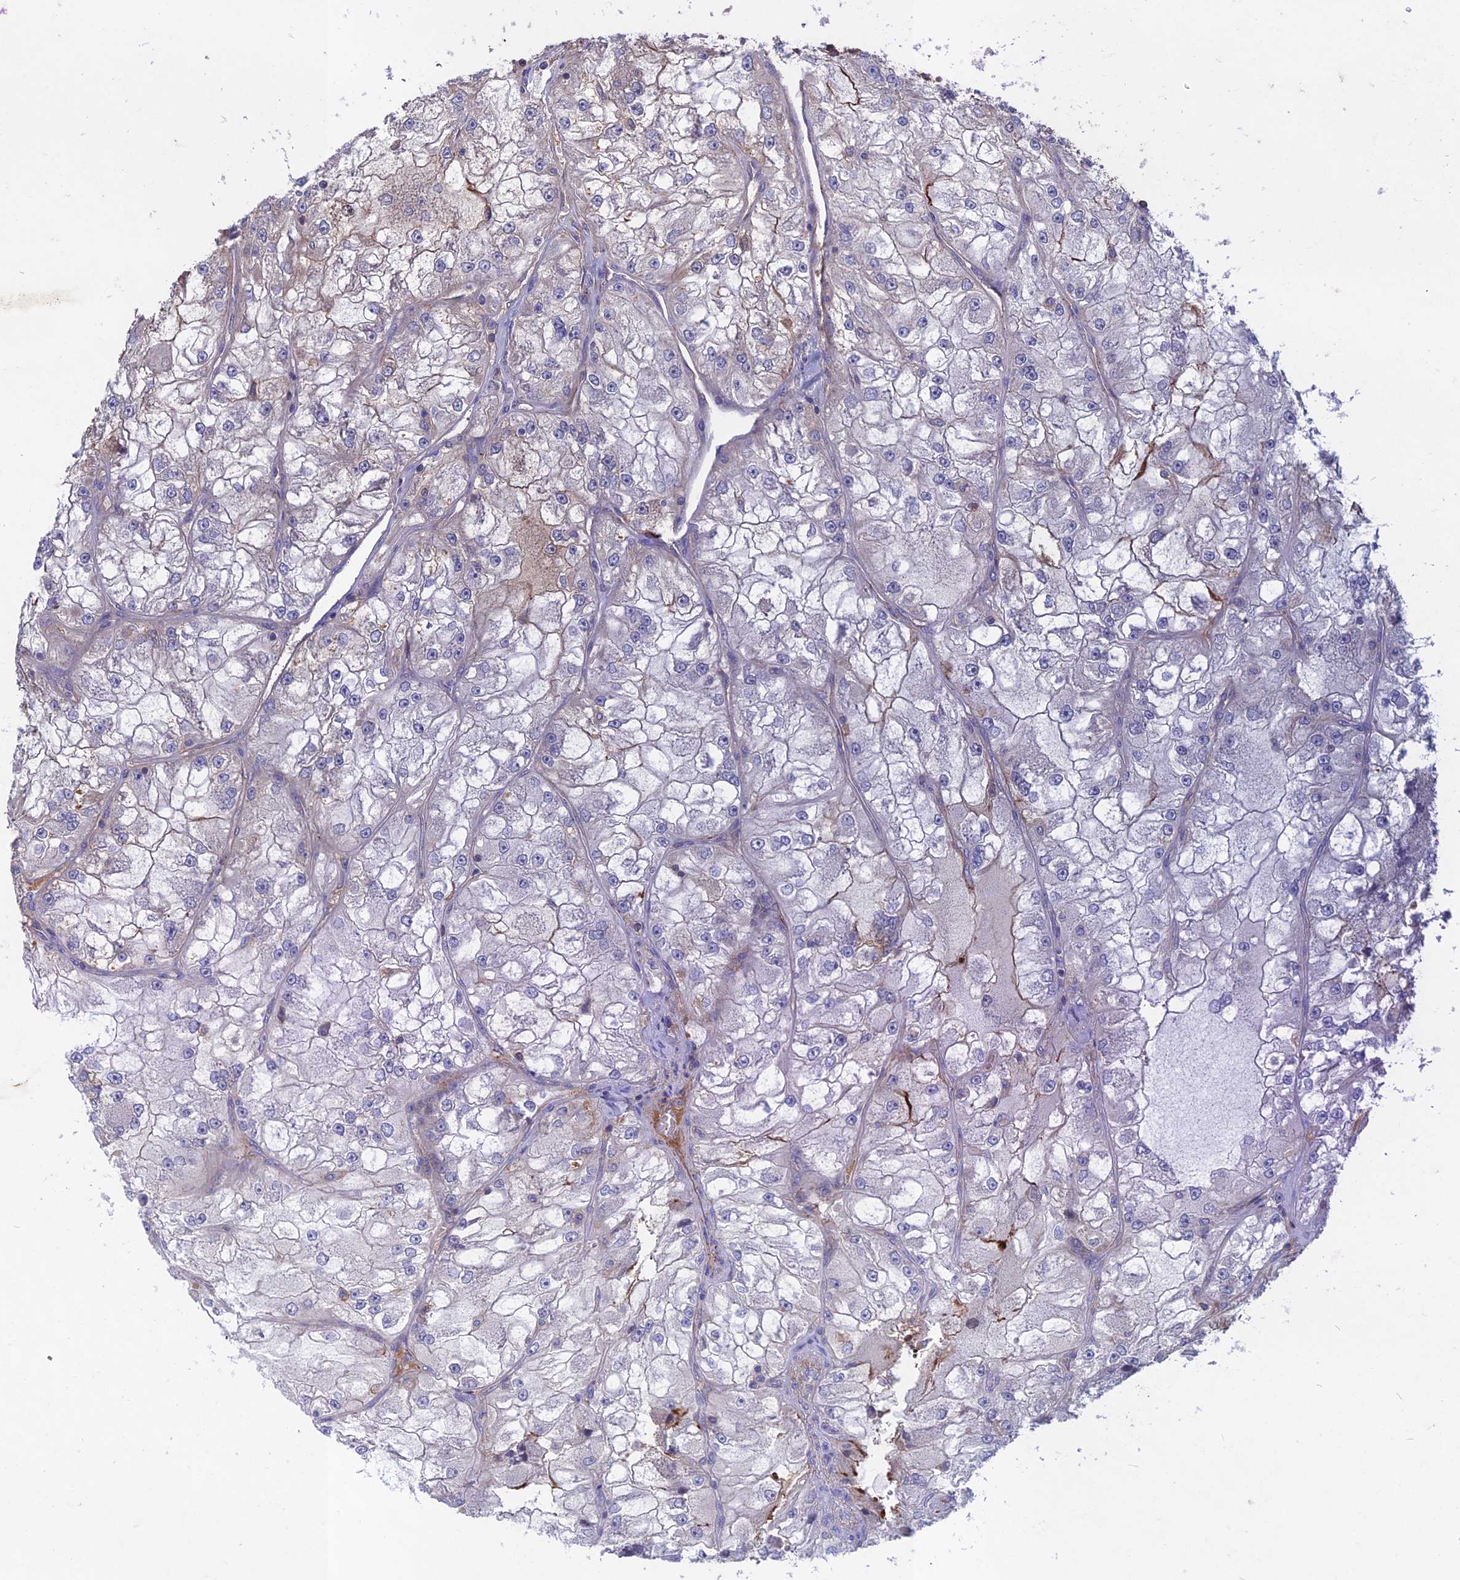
{"staining": {"intensity": "weak", "quantity": "<25%", "location": "cytoplasmic/membranous"}, "tissue": "renal cancer", "cell_type": "Tumor cells", "image_type": "cancer", "snomed": [{"axis": "morphology", "description": "Adenocarcinoma, NOS"}, {"axis": "topography", "description": "Kidney"}], "caption": "Tumor cells show no significant protein positivity in renal cancer (adenocarcinoma).", "gene": "ADO", "patient": {"sex": "female", "age": 72}}